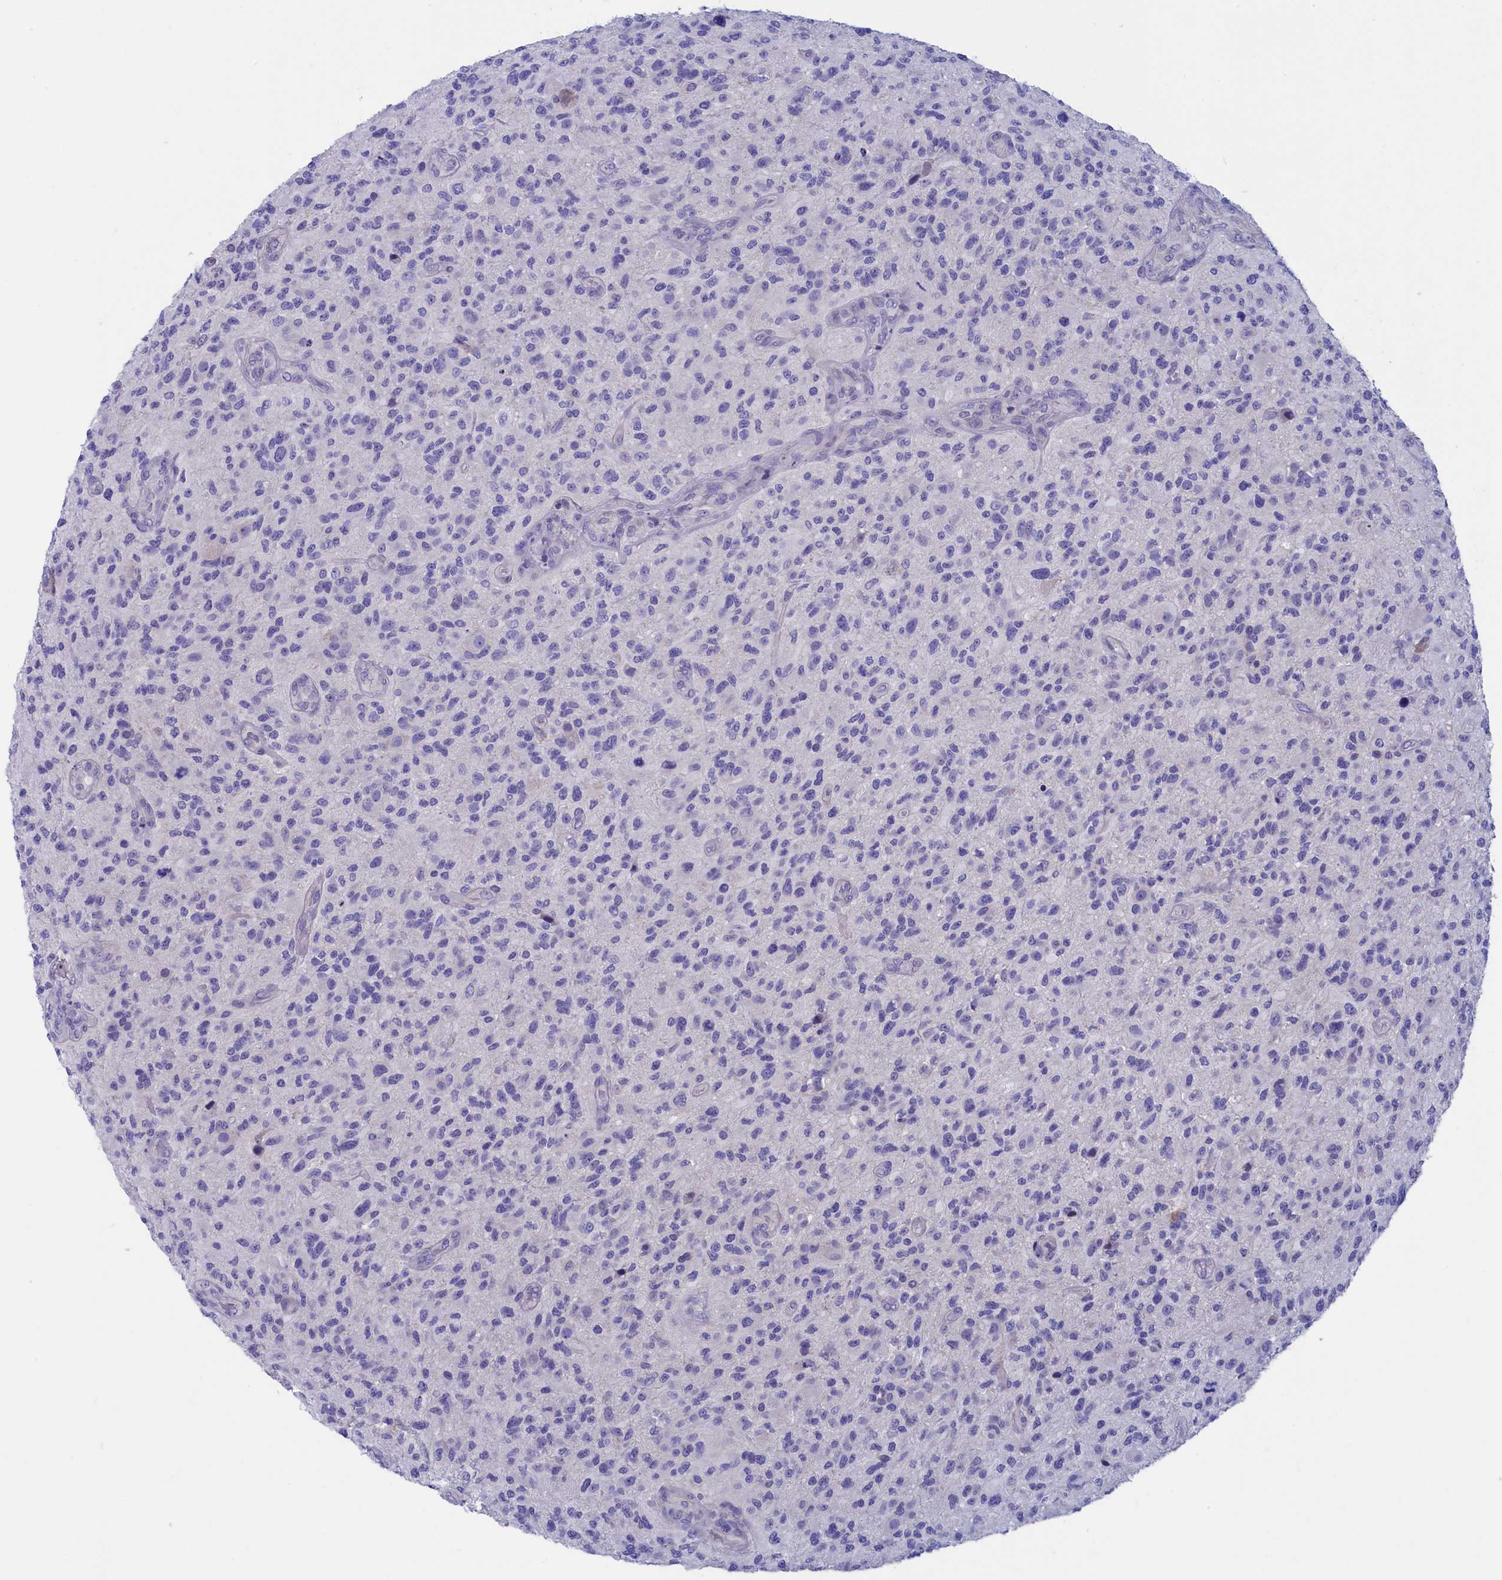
{"staining": {"intensity": "negative", "quantity": "none", "location": "none"}, "tissue": "glioma", "cell_type": "Tumor cells", "image_type": "cancer", "snomed": [{"axis": "morphology", "description": "Glioma, malignant, High grade"}, {"axis": "topography", "description": "Brain"}], "caption": "High power microscopy photomicrograph of an IHC image of glioma, revealing no significant expression in tumor cells.", "gene": "VPS35L", "patient": {"sex": "male", "age": 47}}